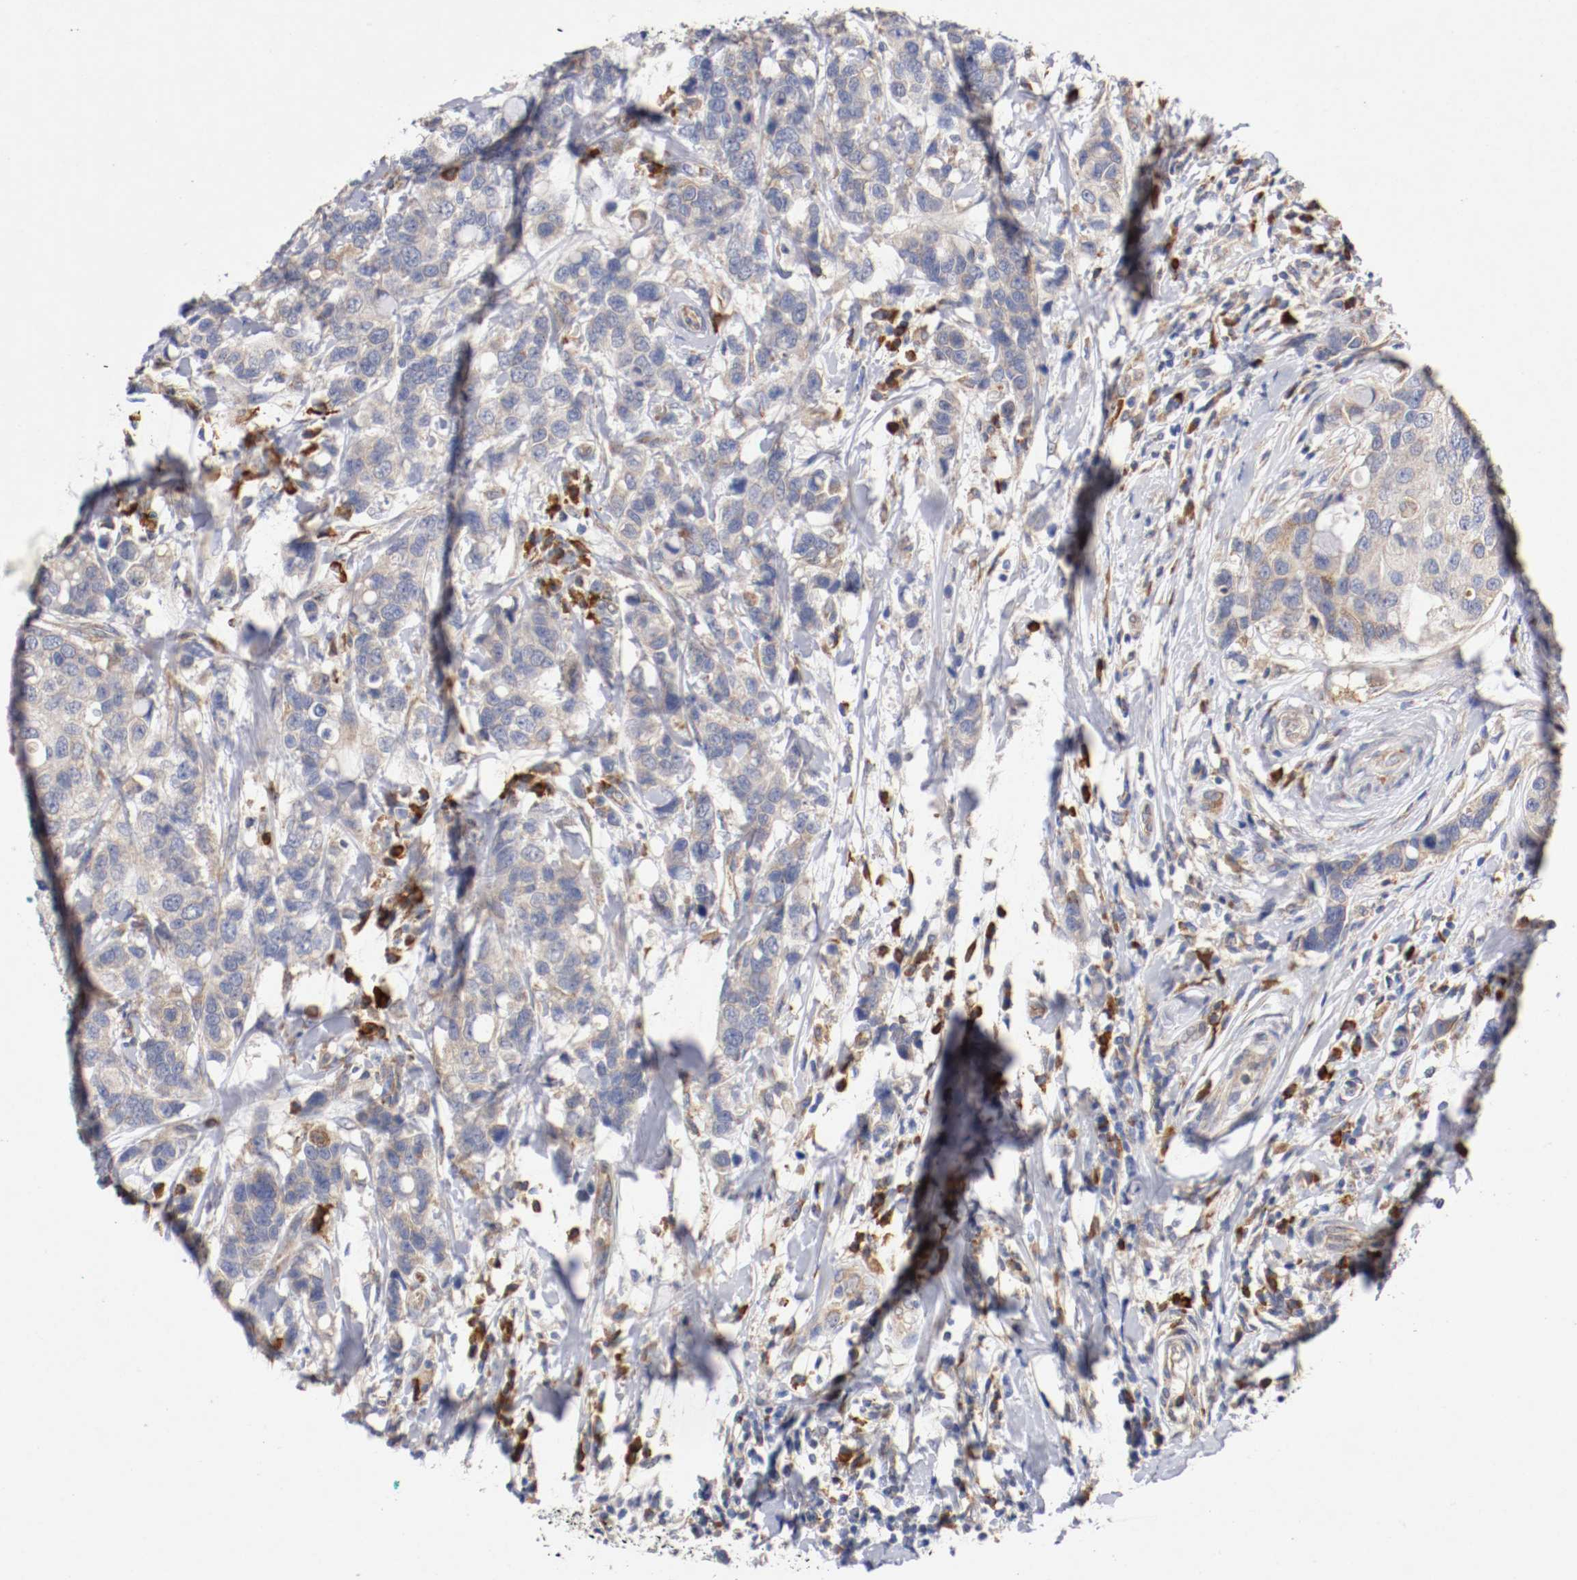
{"staining": {"intensity": "moderate", "quantity": "25%-75%", "location": "cytoplasmic/membranous"}, "tissue": "breast cancer", "cell_type": "Tumor cells", "image_type": "cancer", "snomed": [{"axis": "morphology", "description": "Duct carcinoma"}, {"axis": "topography", "description": "Breast"}], "caption": "Tumor cells display medium levels of moderate cytoplasmic/membranous positivity in approximately 25%-75% of cells in infiltrating ductal carcinoma (breast).", "gene": "TRAF2", "patient": {"sex": "female", "age": 27}}